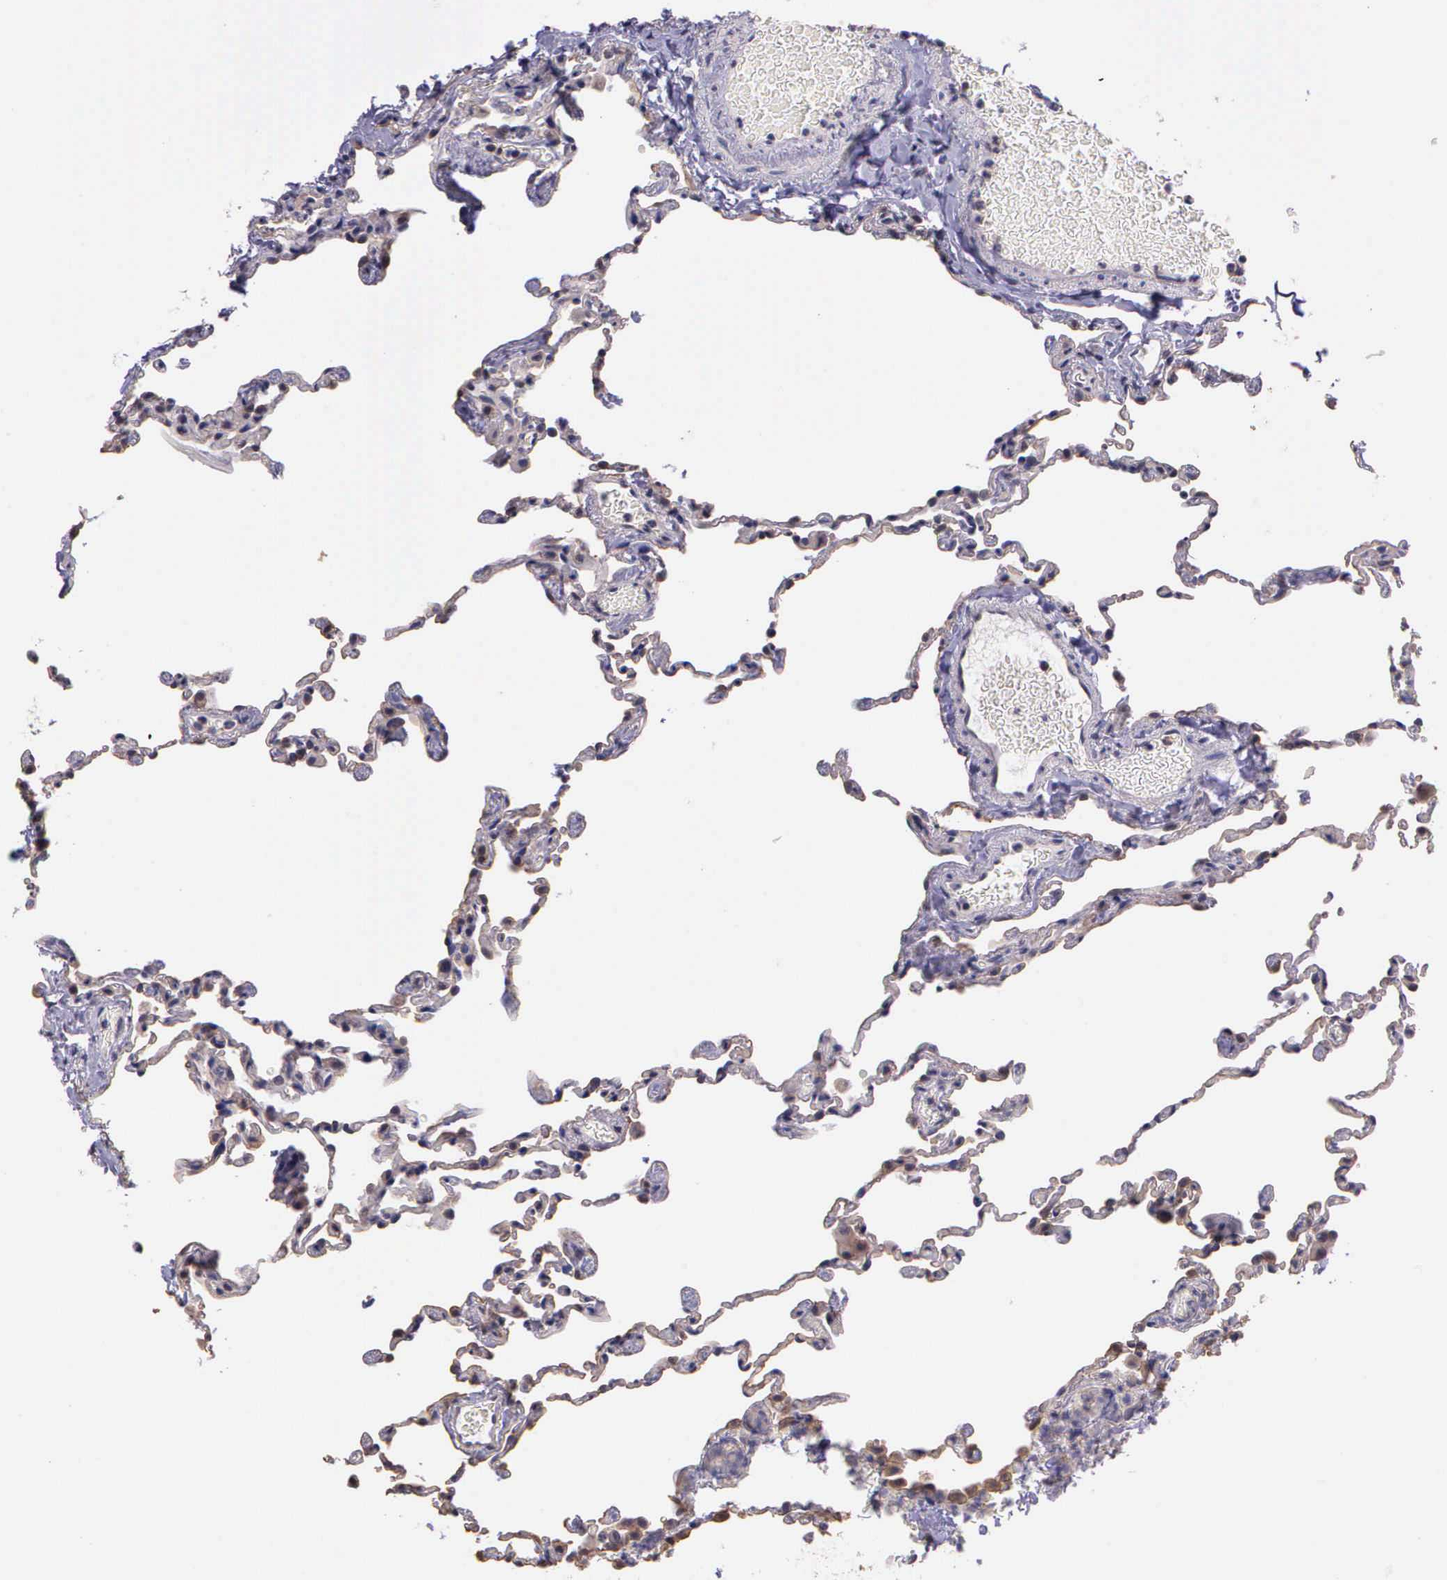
{"staining": {"intensity": "weak", "quantity": "25%-75%", "location": "cytoplasmic/membranous"}, "tissue": "lung", "cell_type": "Alveolar cells", "image_type": "normal", "snomed": [{"axis": "morphology", "description": "Normal tissue, NOS"}, {"axis": "topography", "description": "Lung"}], "caption": "An image of lung stained for a protein exhibits weak cytoplasmic/membranous brown staining in alveolar cells.", "gene": "IGBP1P2", "patient": {"sex": "female", "age": 61}}